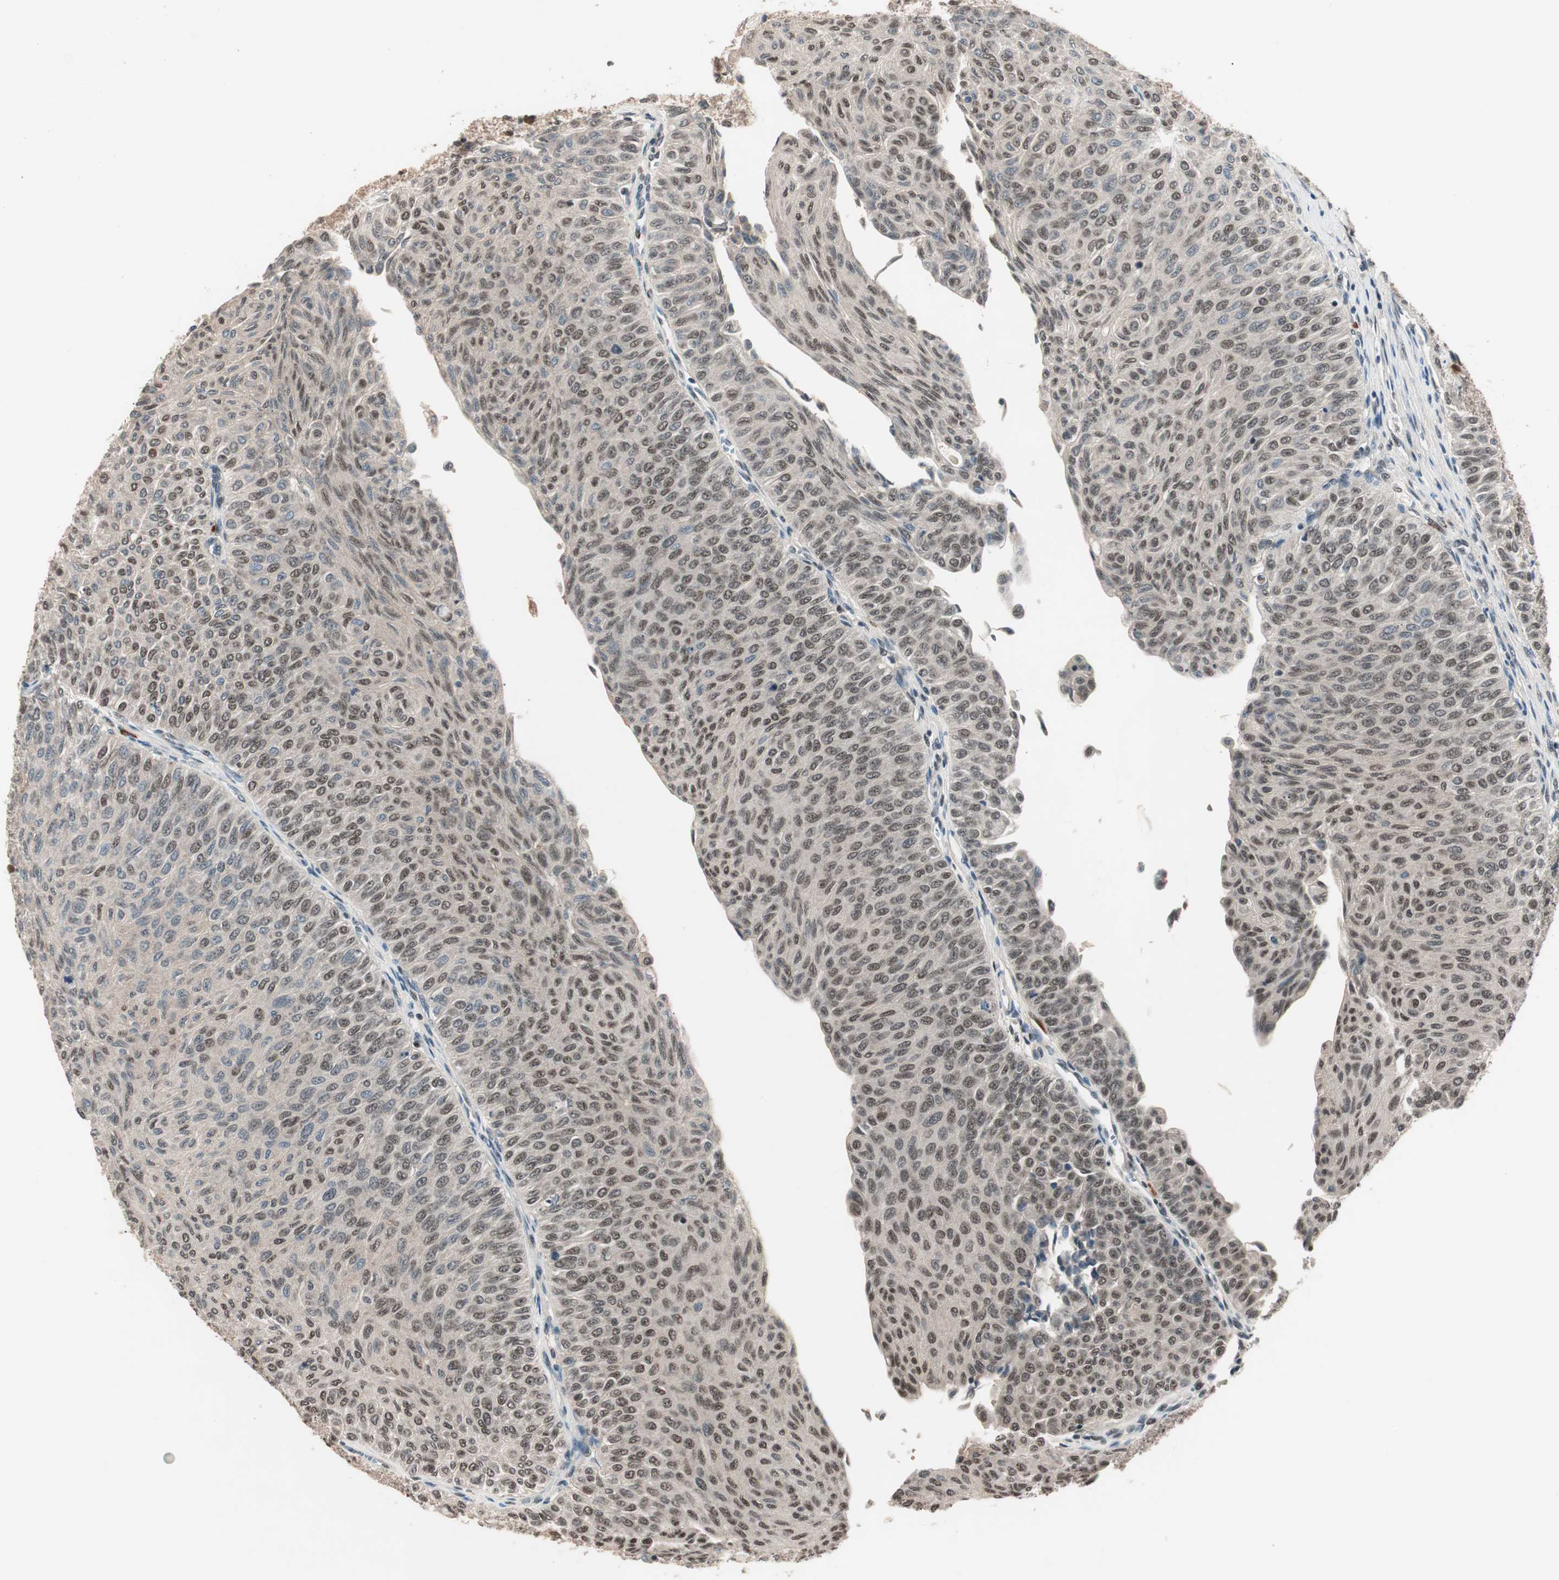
{"staining": {"intensity": "moderate", "quantity": ">75%", "location": "nuclear"}, "tissue": "urothelial cancer", "cell_type": "Tumor cells", "image_type": "cancer", "snomed": [{"axis": "morphology", "description": "Urothelial carcinoma, Low grade"}, {"axis": "topography", "description": "Urinary bladder"}], "caption": "Urothelial cancer stained with DAB IHC displays medium levels of moderate nuclear expression in about >75% of tumor cells.", "gene": "NFRKB", "patient": {"sex": "male", "age": 78}}